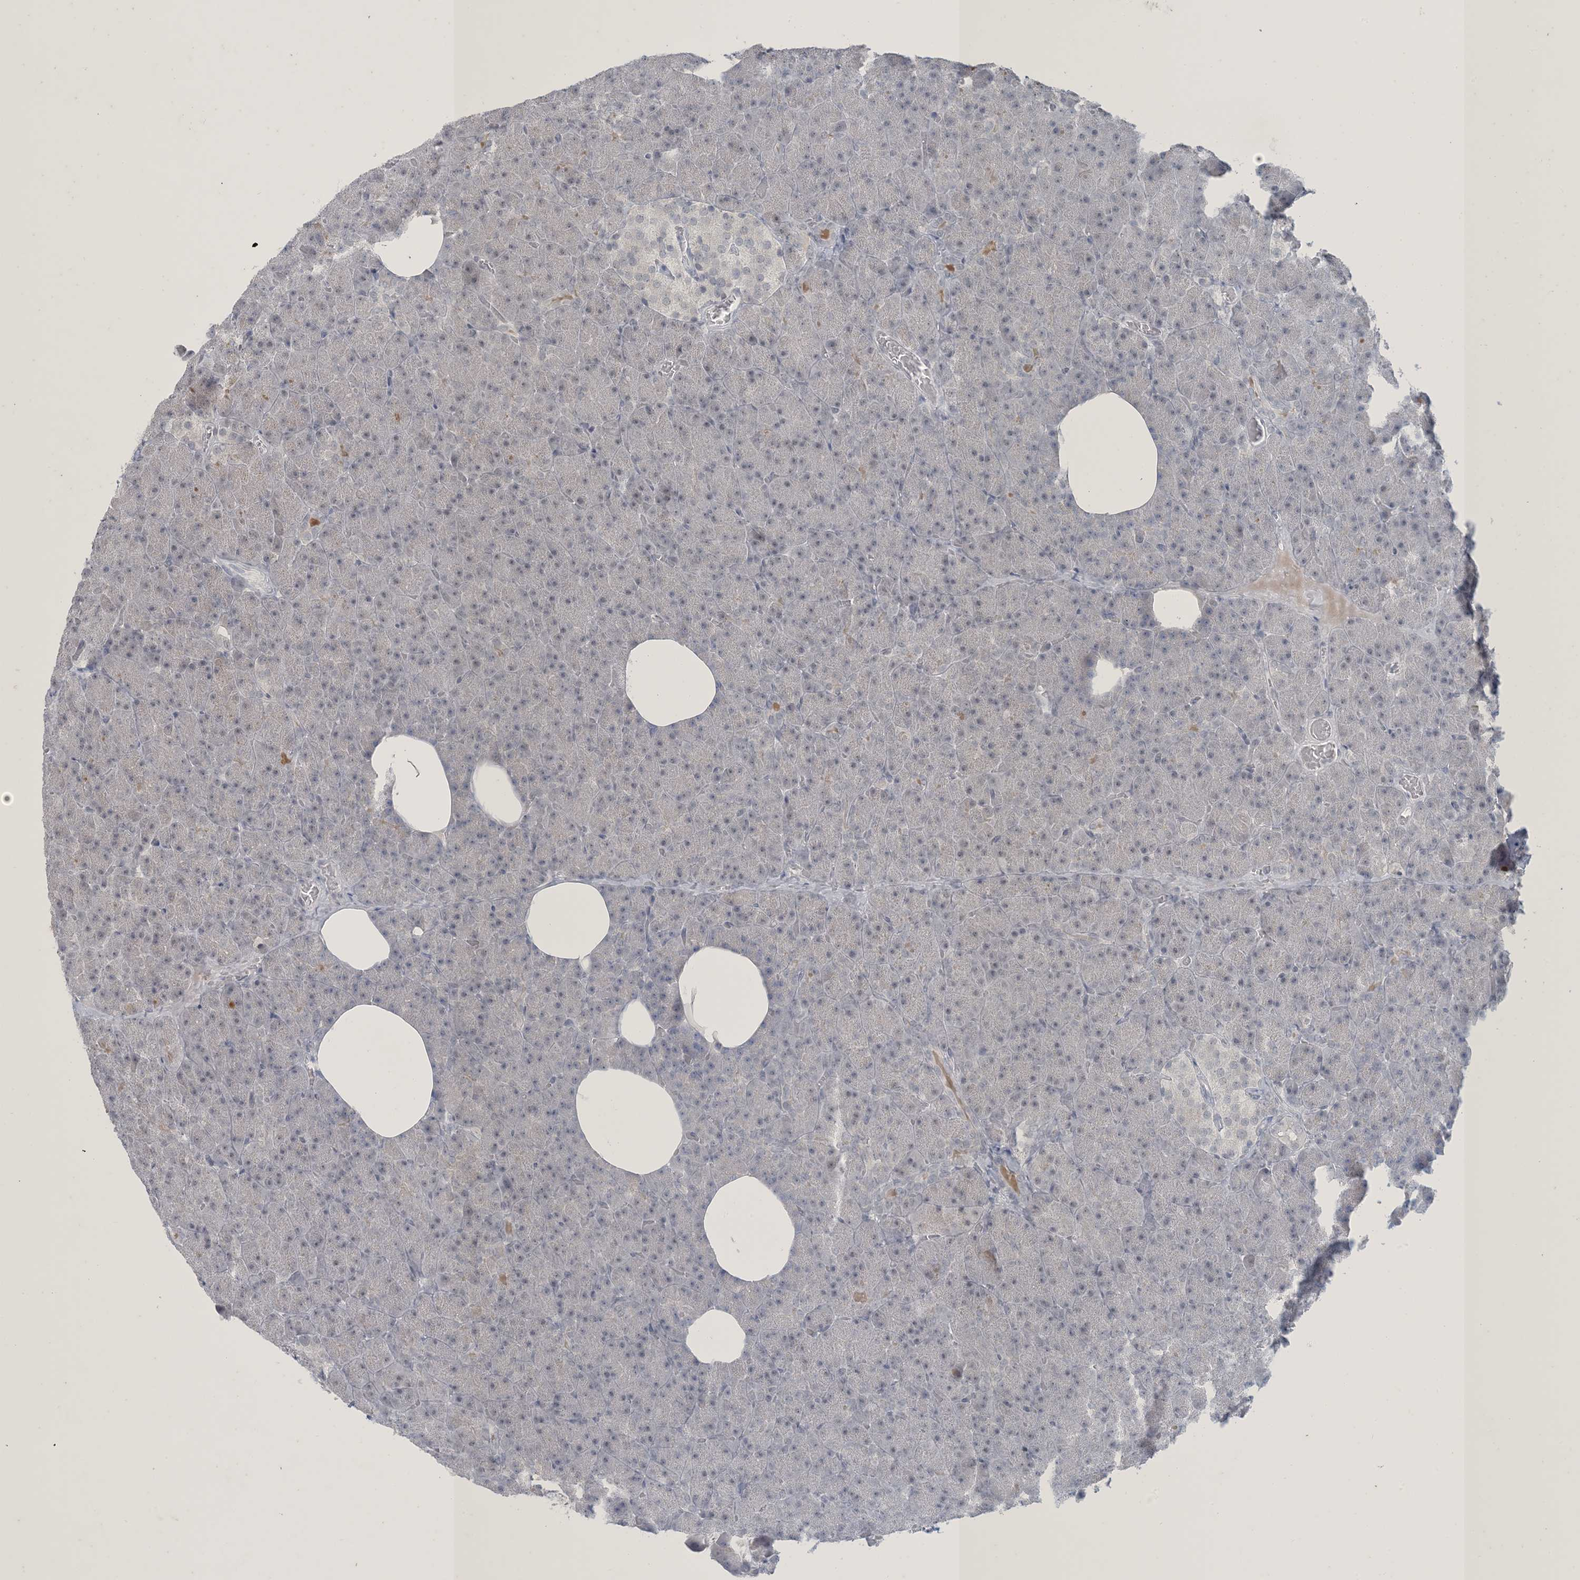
{"staining": {"intensity": "weak", "quantity": "25%-75%", "location": "nuclear"}, "tissue": "pancreas", "cell_type": "Exocrine glandular cells", "image_type": "normal", "snomed": [{"axis": "morphology", "description": "Normal tissue, NOS"}, {"axis": "morphology", "description": "Carcinoid, malignant, NOS"}, {"axis": "topography", "description": "Pancreas"}], "caption": "A brown stain labels weak nuclear staining of a protein in exocrine glandular cells of unremarkable pancreas.", "gene": "ZNF674", "patient": {"sex": "female", "age": 35}}